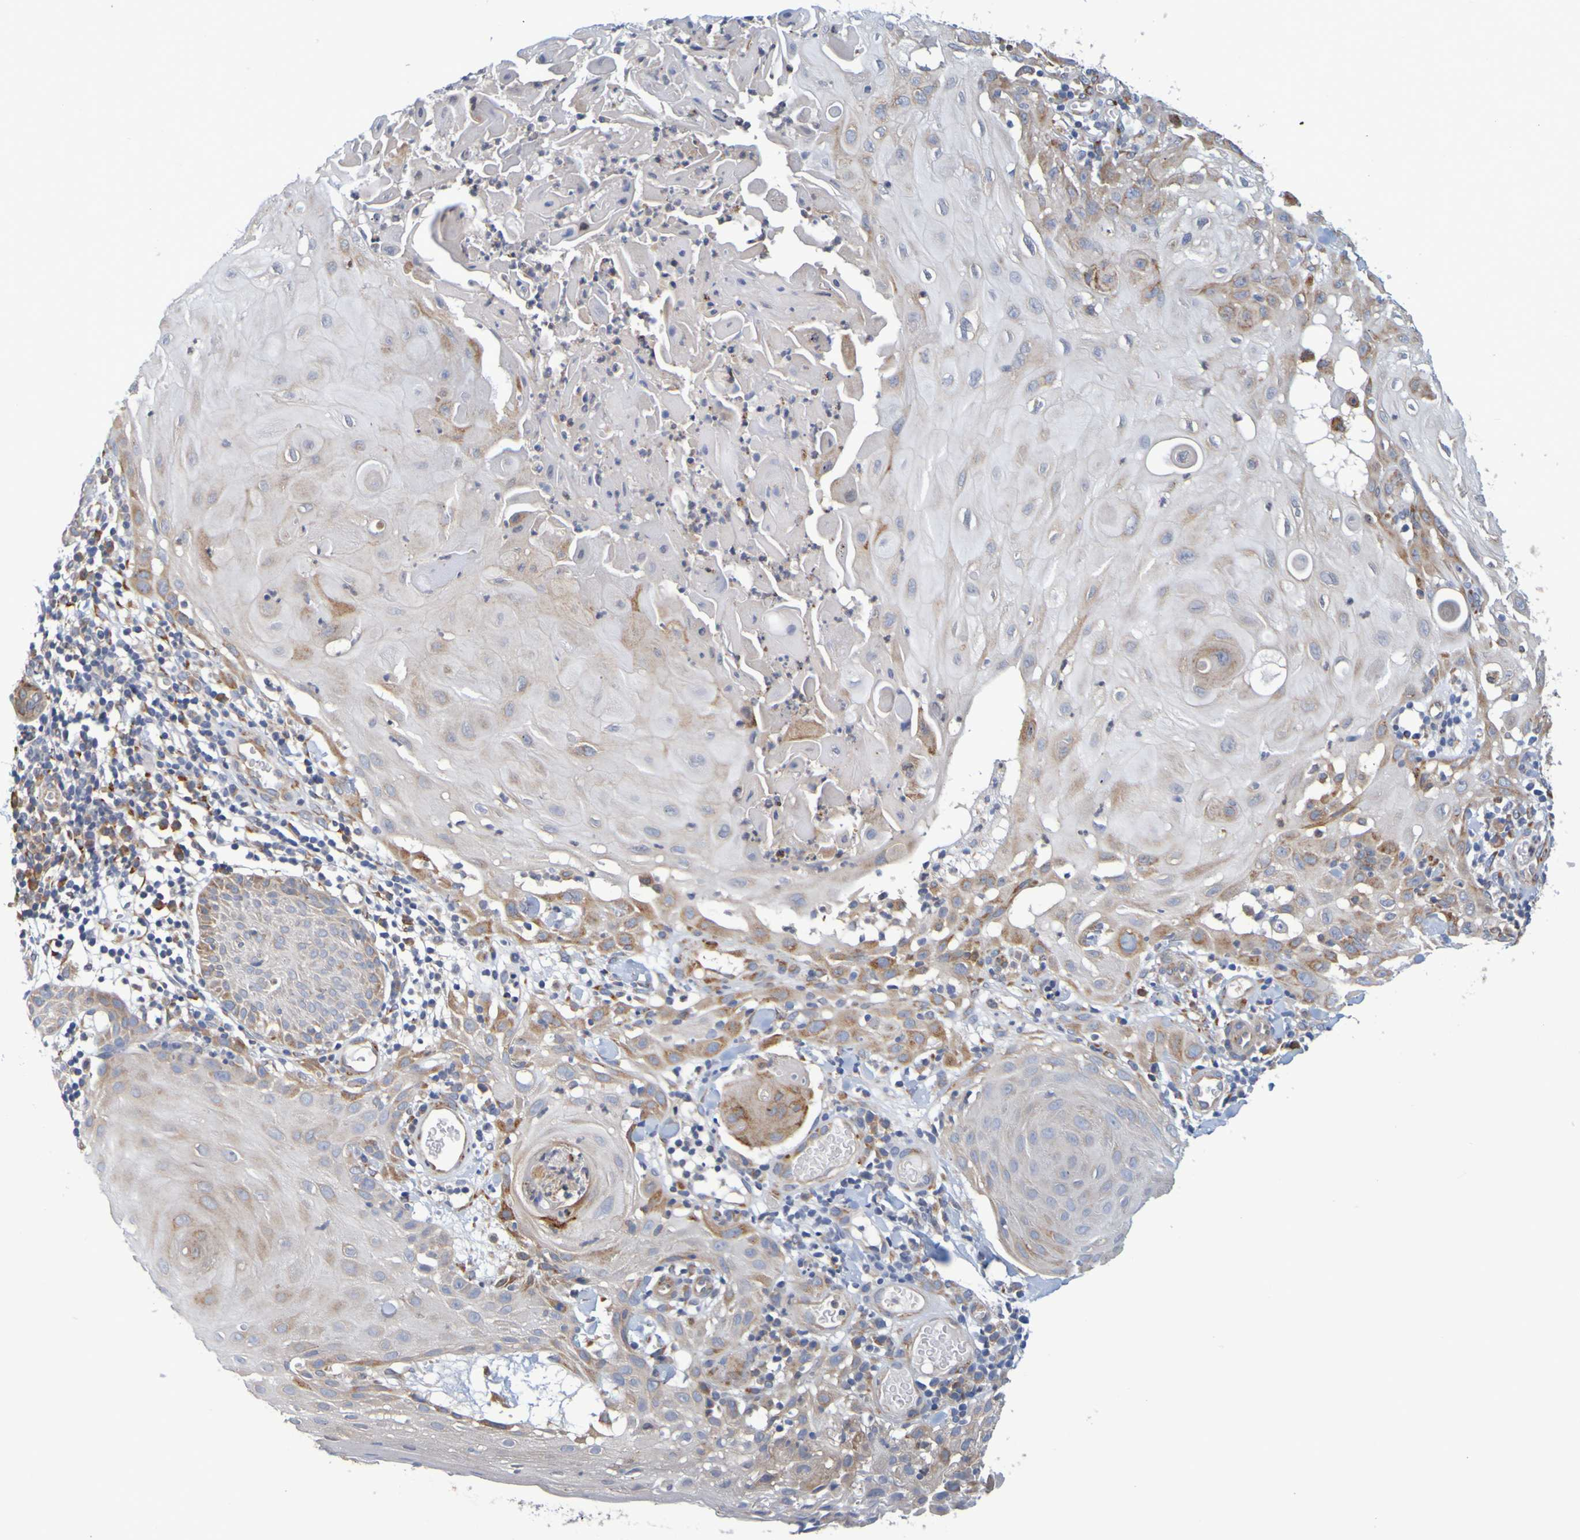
{"staining": {"intensity": "moderate", "quantity": "<25%", "location": "cytoplasmic/membranous"}, "tissue": "skin cancer", "cell_type": "Tumor cells", "image_type": "cancer", "snomed": [{"axis": "morphology", "description": "Squamous cell carcinoma, NOS"}, {"axis": "topography", "description": "Skin"}], "caption": "Immunohistochemical staining of squamous cell carcinoma (skin) exhibits moderate cytoplasmic/membranous protein positivity in approximately <25% of tumor cells.", "gene": "SIL1", "patient": {"sex": "male", "age": 24}}